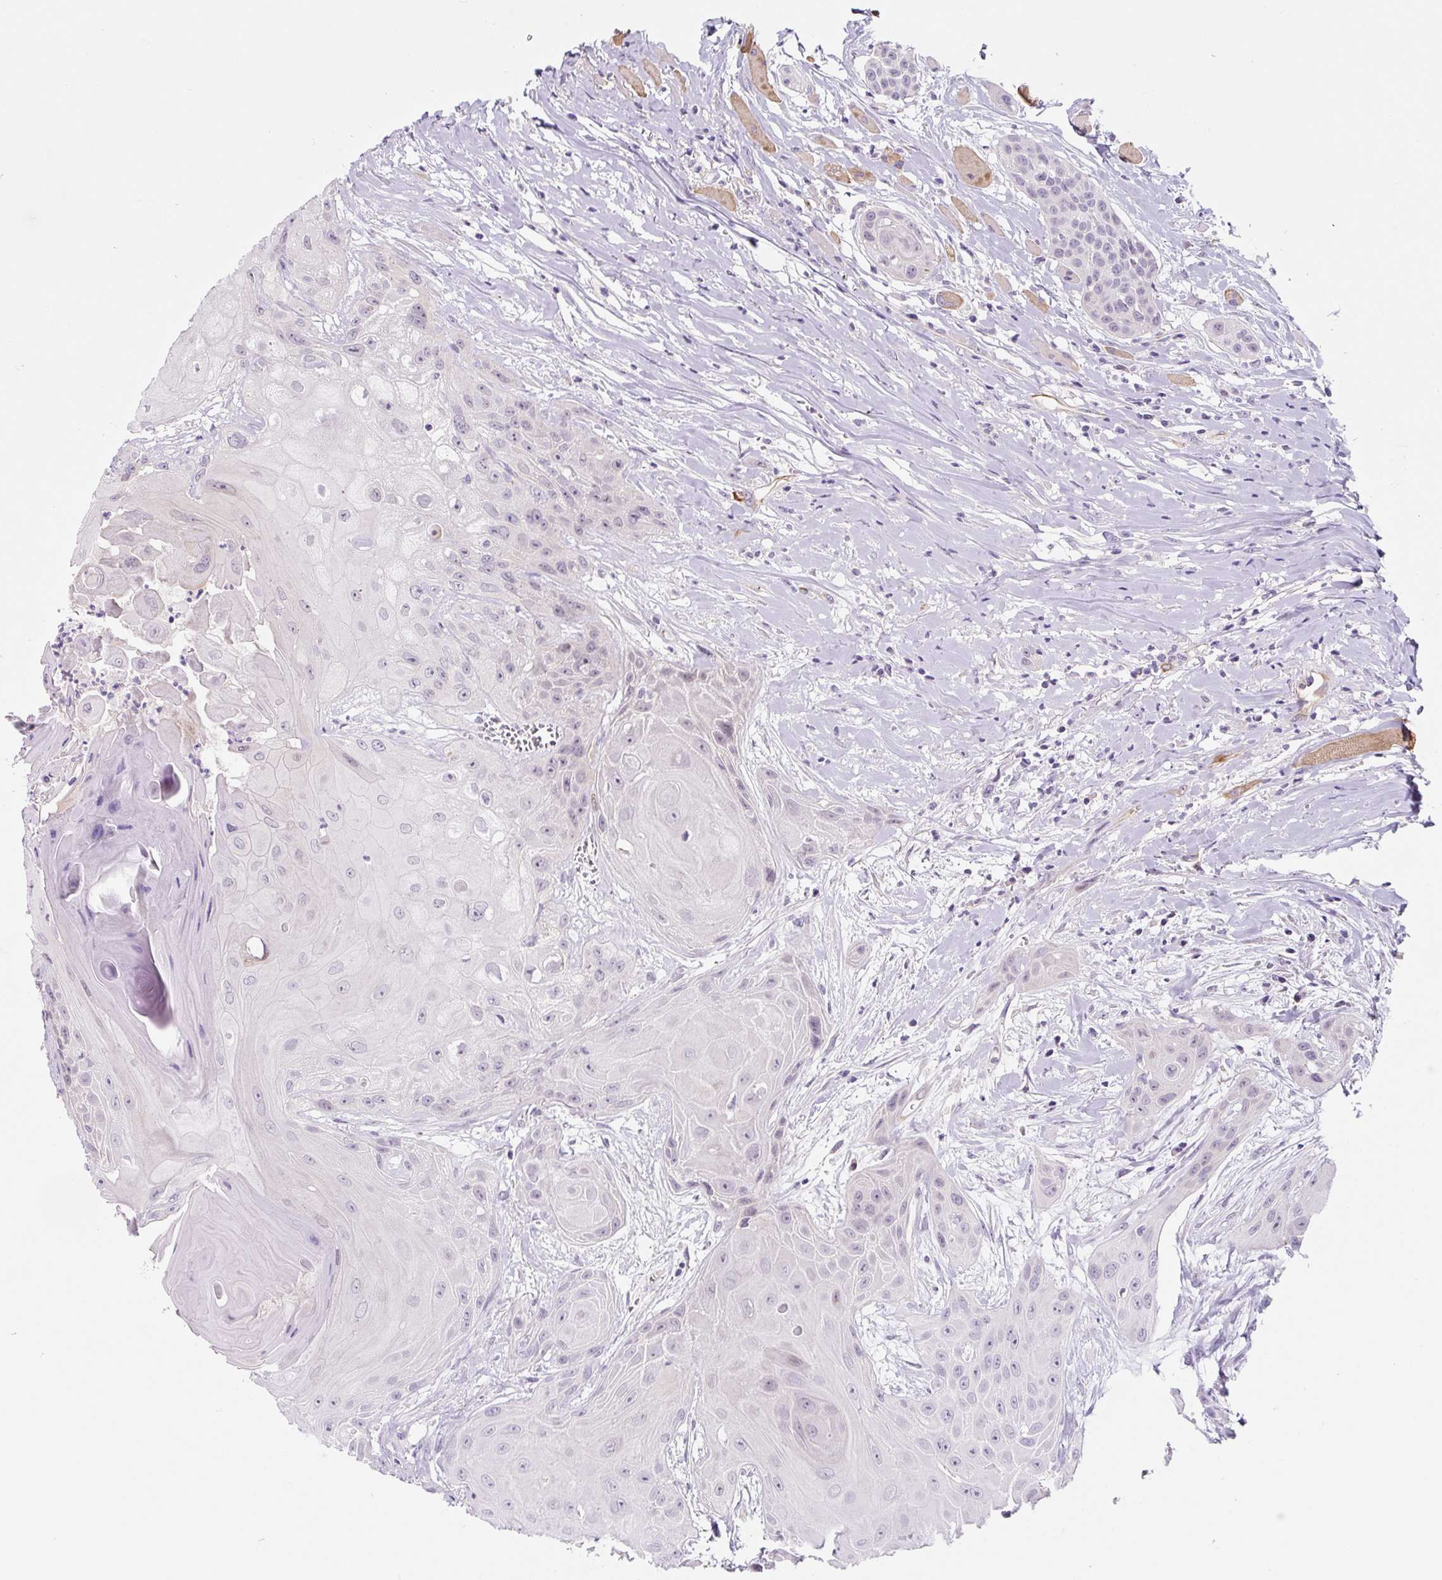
{"staining": {"intensity": "negative", "quantity": "none", "location": "none"}, "tissue": "head and neck cancer", "cell_type": "Tumor cells", "image_type": "cancer", "snomed": [{"axis": "morphology", "description": "Squamous cell carcinoma, NOS"}, {"axis": "topography", "description": "Head-Neck"}], "caption": "The histopathology image shows no staining of tumor cells in head and neck squamous cell carcinoma. (Stains: DAB (3,3'-diaminobenzidine) immunohistochemistry (IHC) with hematoxylin counter stain, Microscopy: brightfield microscopy at high magnification).", "gene": "CCL25", "patient": {"sex": "female", "age": 73}}